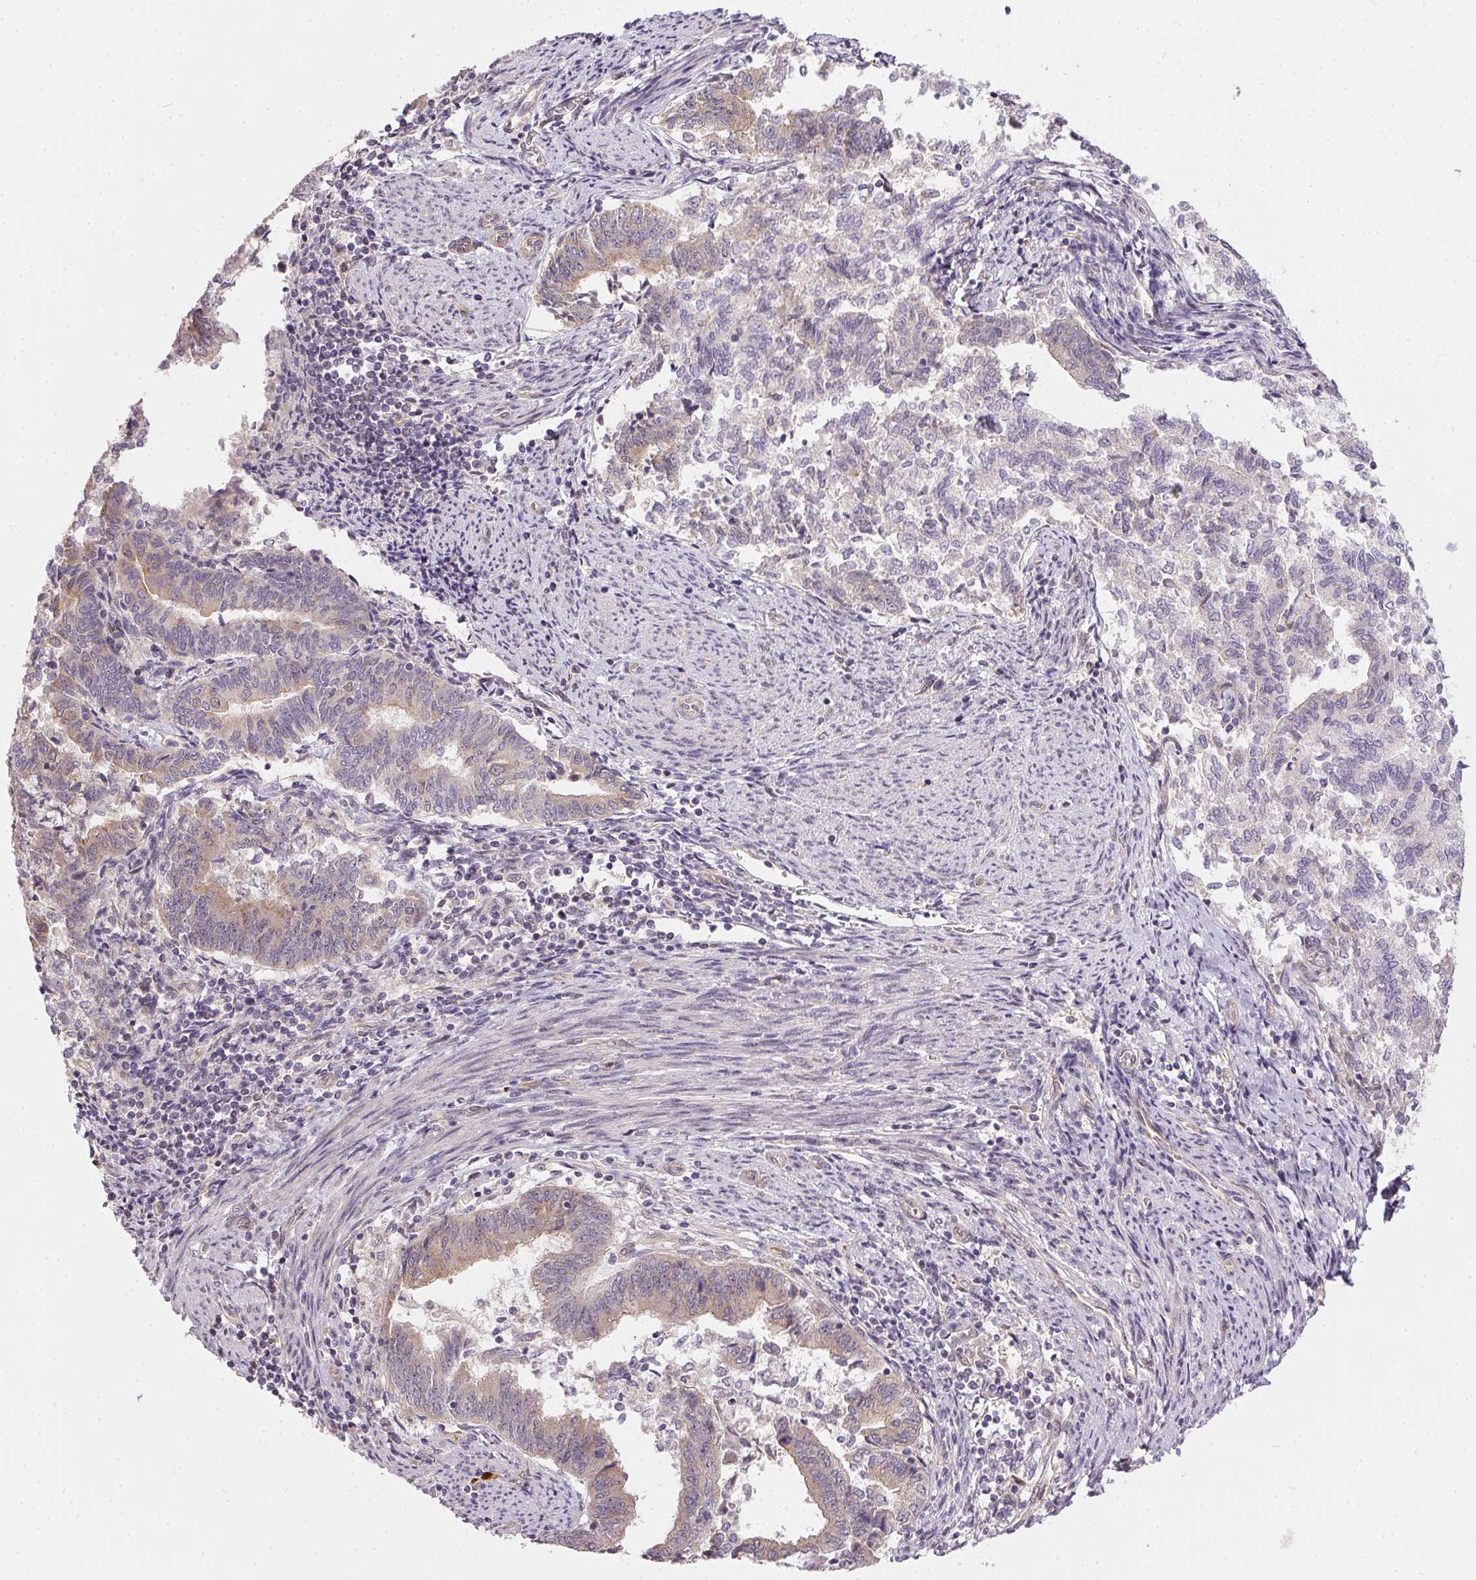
{"staining": {"intensity": "weak", "quantity": "<25%", "location": "cytoplasmic/membranous"}, "tissue": "endometrial cancer", "cell_type": "Tumor cells", "image_type": "cancer", "snomed": [{"axis": "morphology", "description": "Adenocarcinoma, NOS"}, {"axis": "topography", "description": "Endometrium"}], "caption": "Tumor cells show no significant expression in adenocarcinoma (endometrial).", "gene": "CFAP92", "patient": {"sex": "female", "age": 65}}